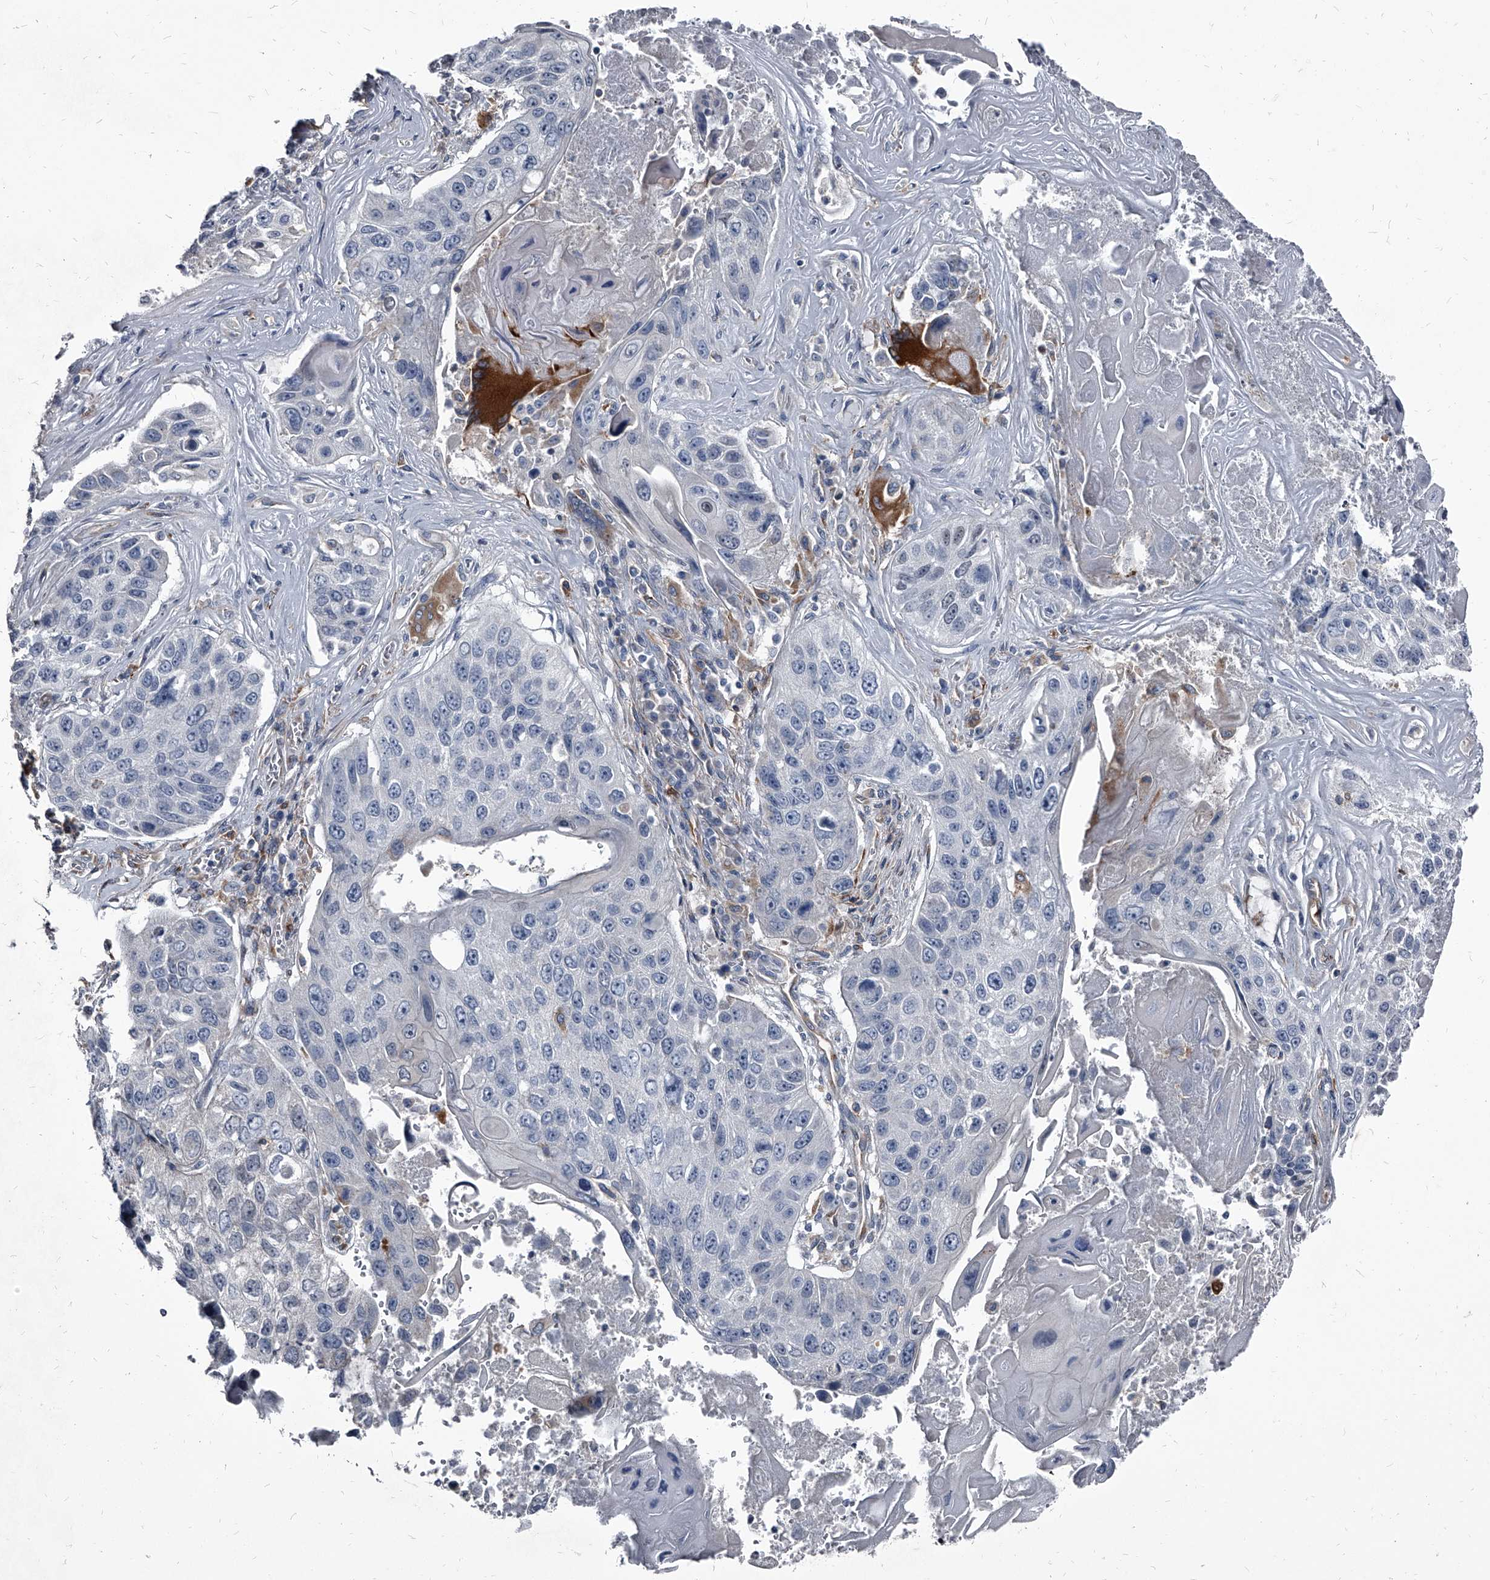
{"staining": {"intensity": "moderate", "quantity": "<25%", "location": "cytoplasmic/membranous"}, "tissue": "lung cancer", "cell_type": "Tumor cells", "image_type": "cancer", "snomed": [{"axis": "morphology", "description": "Squamous cell carcinoma, NOS"}, {"axis": "topography", "description": "Lung"}], "caption": "Lung cancer (squamous cell carcinoma) stained with immunohistochemistry demonstrates moderate cytoplasmic/membranous staining in approximately <25% of tumor cells.", "gene": "PGLYRP3", "patient": {"sex": "male", "age": 61}}